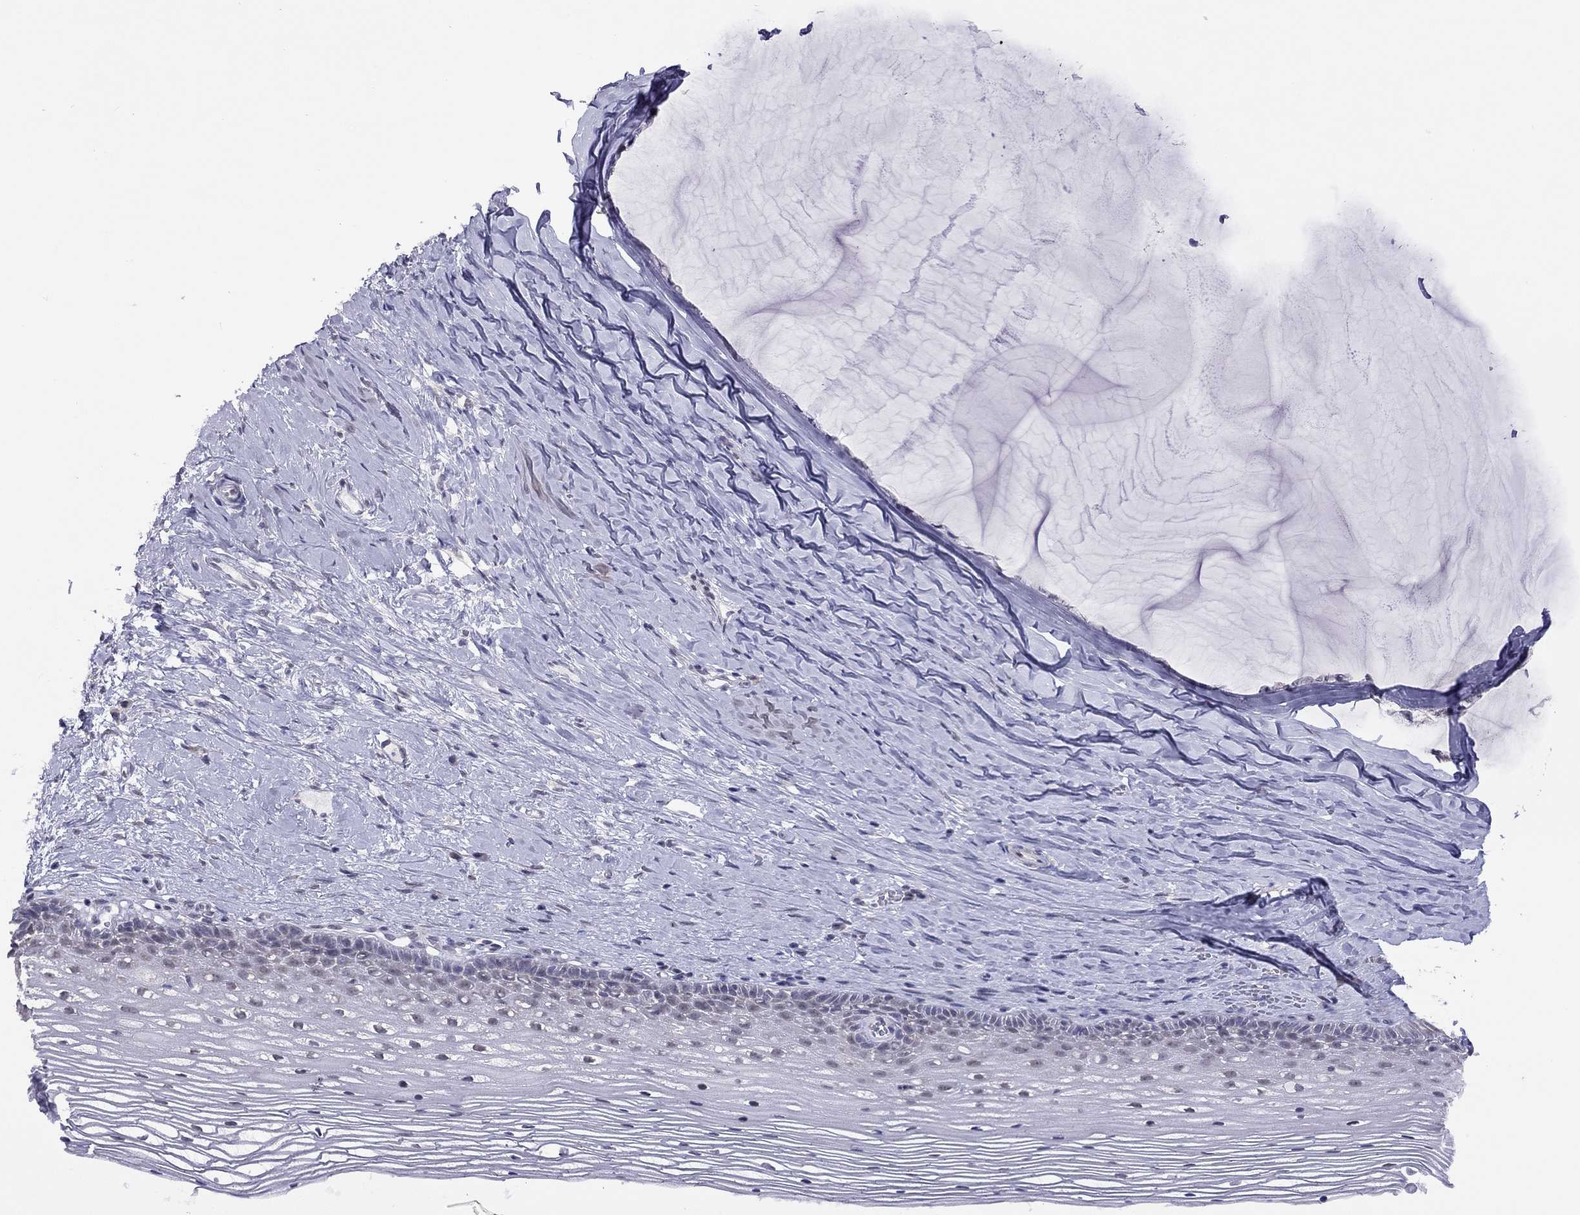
{"staining": {"intensity": "weak", "quantity": "<25%", "location": "nuclear"}, "tissue": "cervix", "cell_type": "Squamous epithelial cells", "image_type": "normal", "snomed": [{"axis": "morphology", "description": "Normal tissue, NOS"}, {"axis": "topography", "description": "Cervix"}], "caption": "Immunohistochemical staining of normal cervix shows no significant positivity in squamous epithelial cells. Nuclei are stained in blue.", "gene": "HES5", "patient": {"sex": "female", "age": 40}}